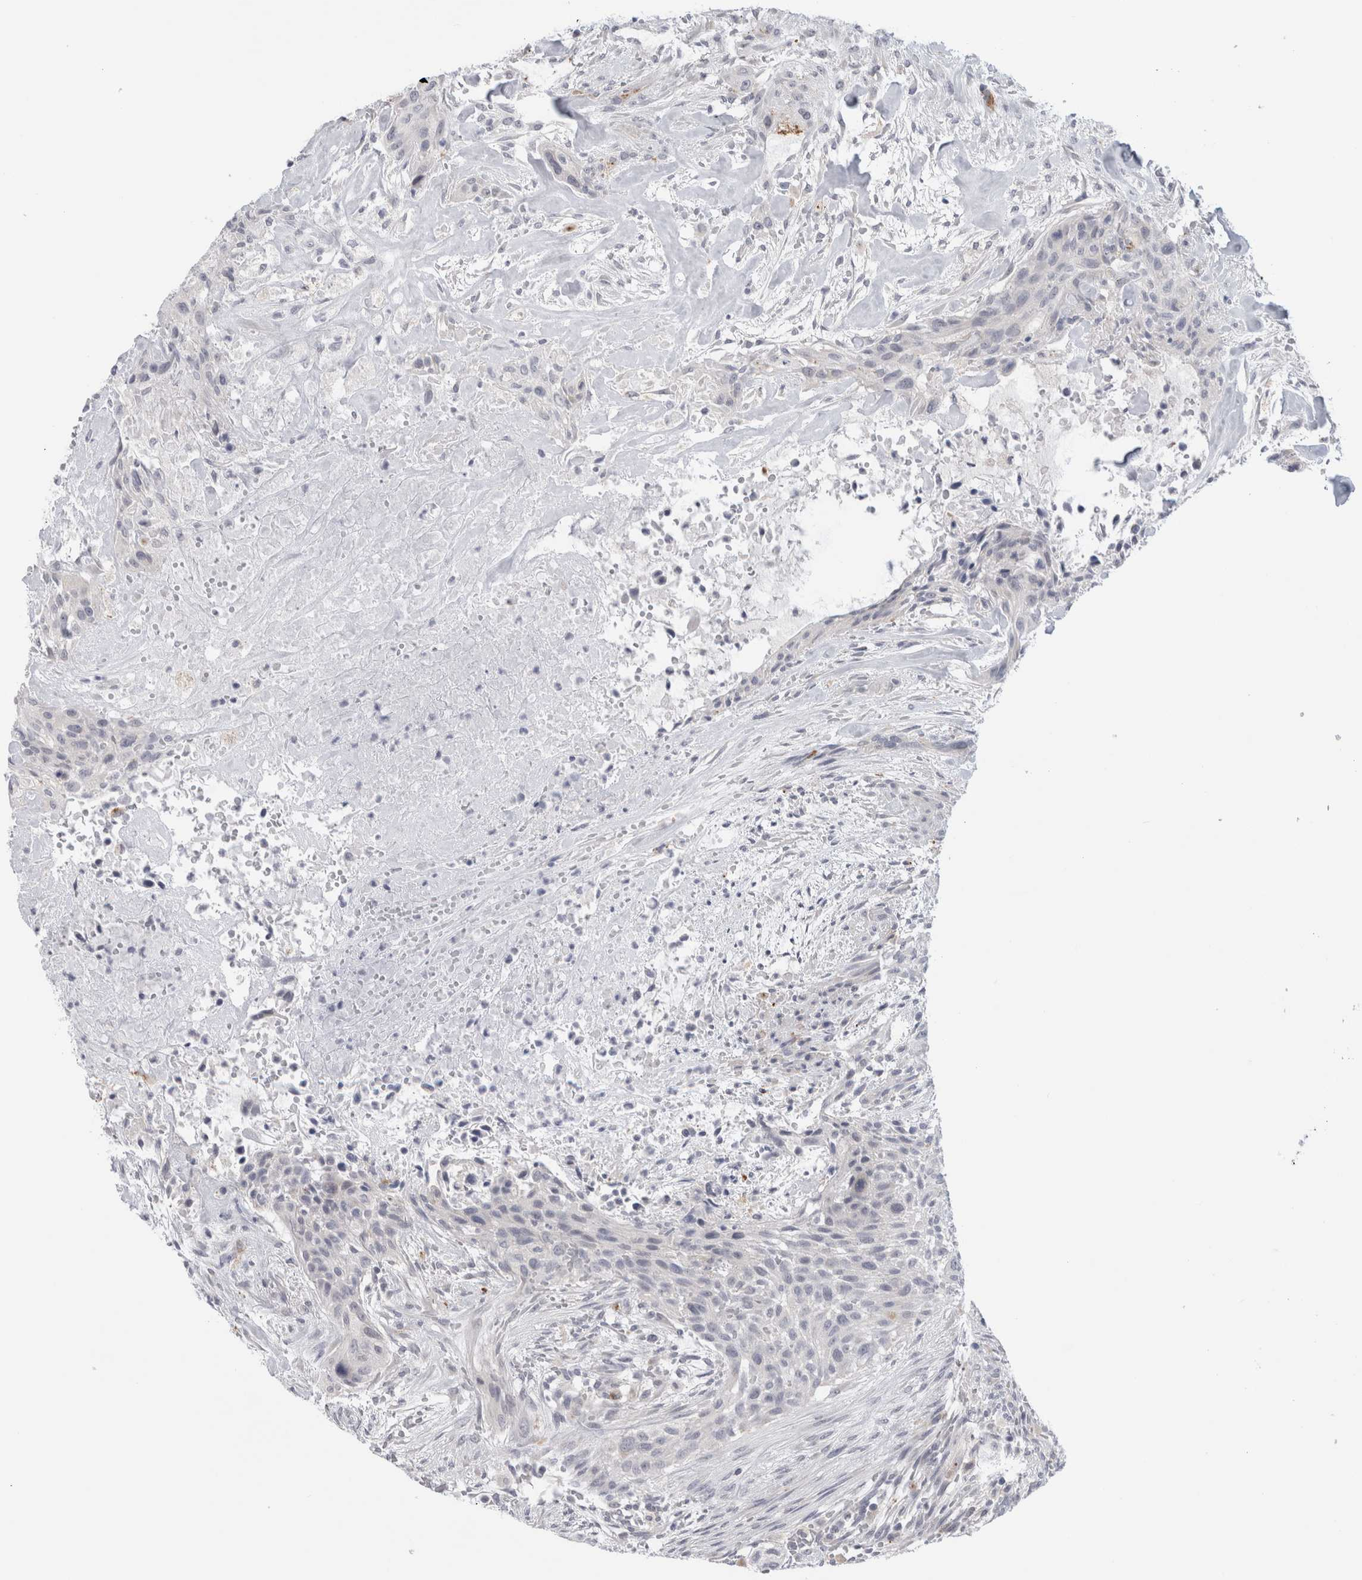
{"staining": {"intensity": "negative", "quantity": "none", "location": "none"}, "tissue": "urothelial cancer", "cell_type": "Tumor cells", "image_type": "cancer", "snomed": [{"axis": "morphology", "description": "Urothelial carcinoma, High grade"}, {"axis": "topography", "description": "Urinary bladder"}], "caption": "DAB (3,3'-diaminobenzidine) immunohistochemical staining of high-grade urothelial carcinoma displays no significant positivity in tumor cells.", "gene": "ANKMY1", "patient": {"sex": "male", "age": 35}}